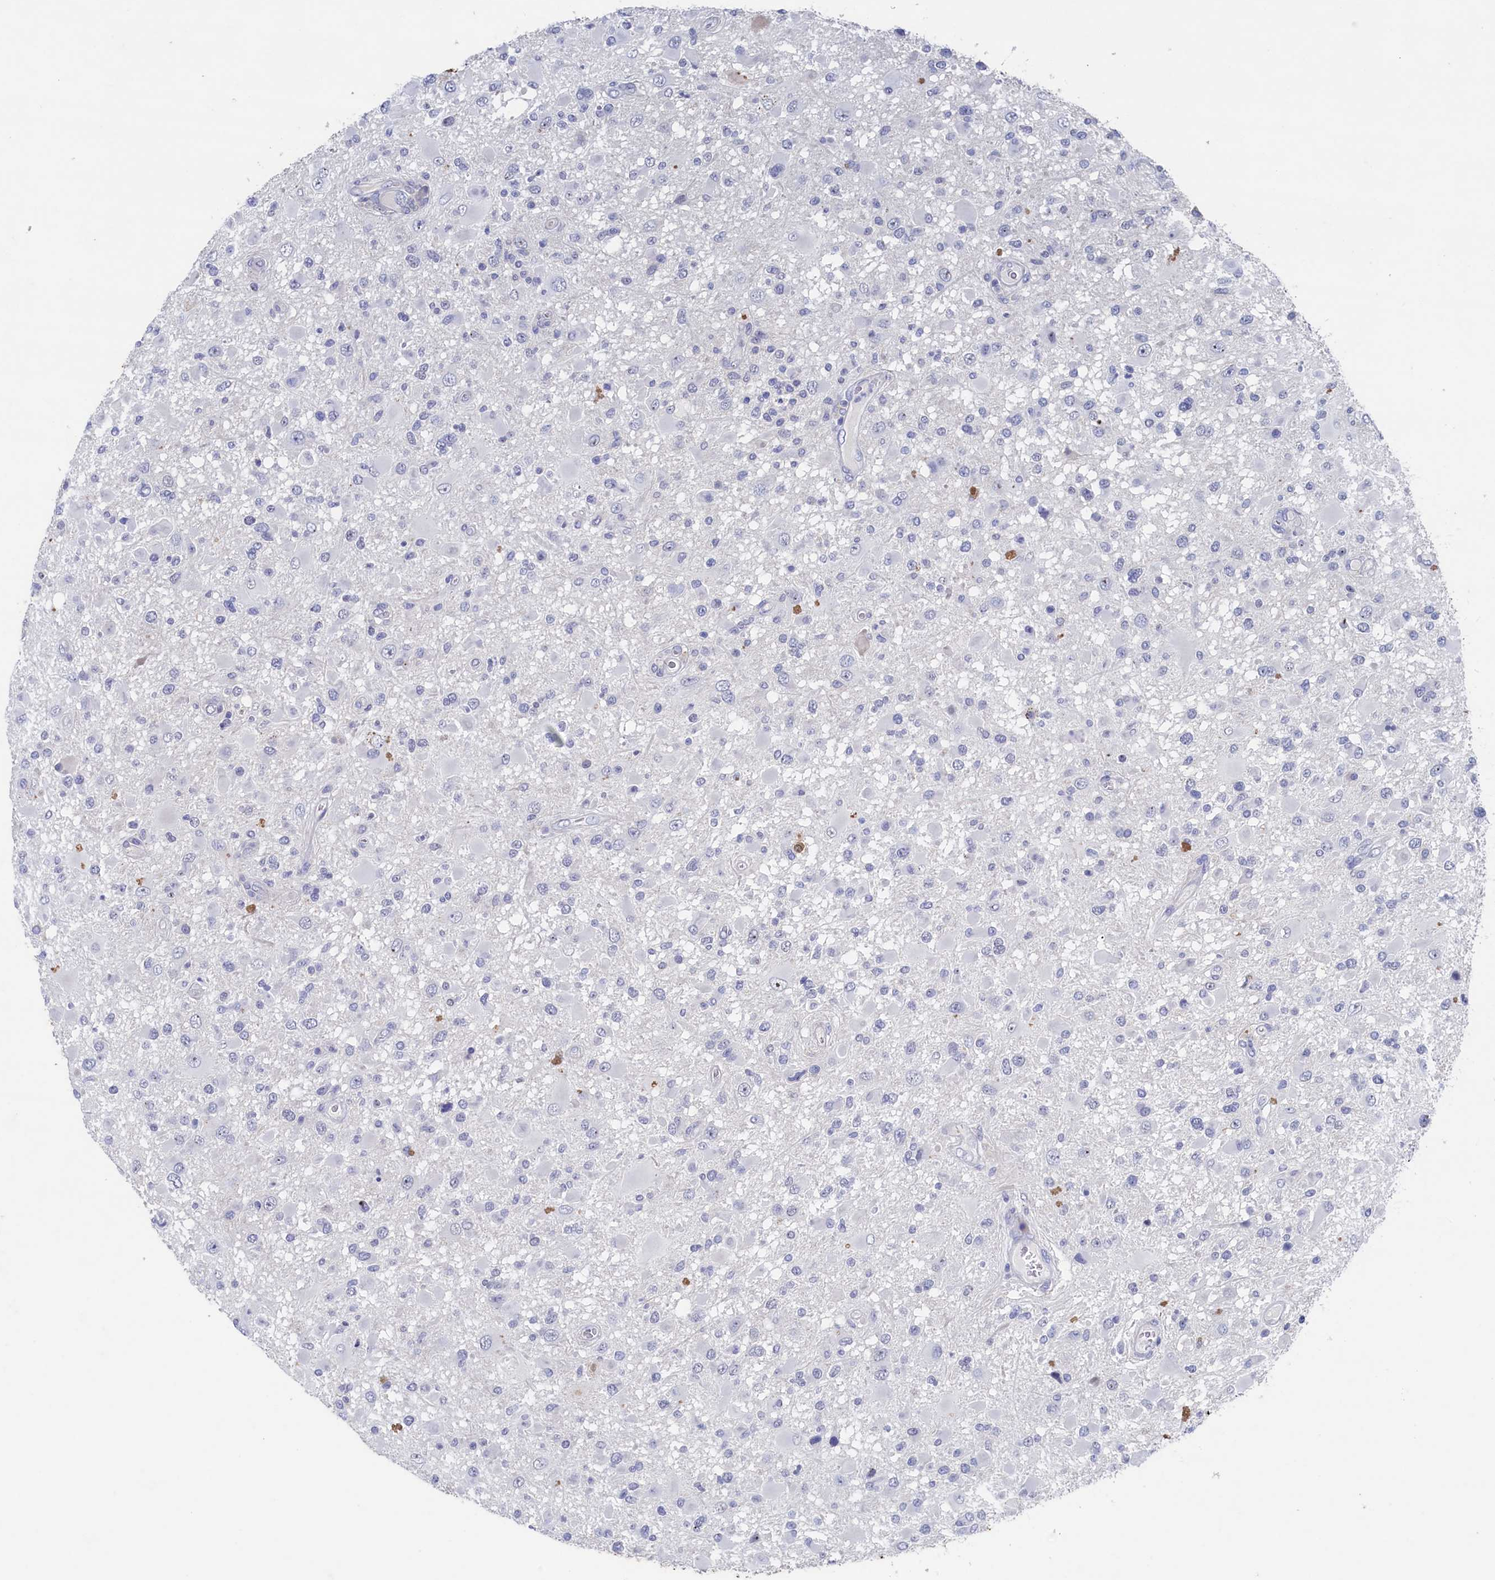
{"staining": {"intensity": "negative", "quantity": "none", "location": "none"}, "tissue": "glioma", "cell_type": "Tumor cells", "image_type": "cancer", "snomed": [{"axis": "morphology", "description": "Glioma, malignant, High grade"}, {"axis": "topography", "description": "Brain"}], "caption": "This is an immunohistochemistry (IHC) image of human glioma. There is no positivity in tumor cells.", "gene": "CBLIF", "patient": {"sex": "male", "age": 53}}